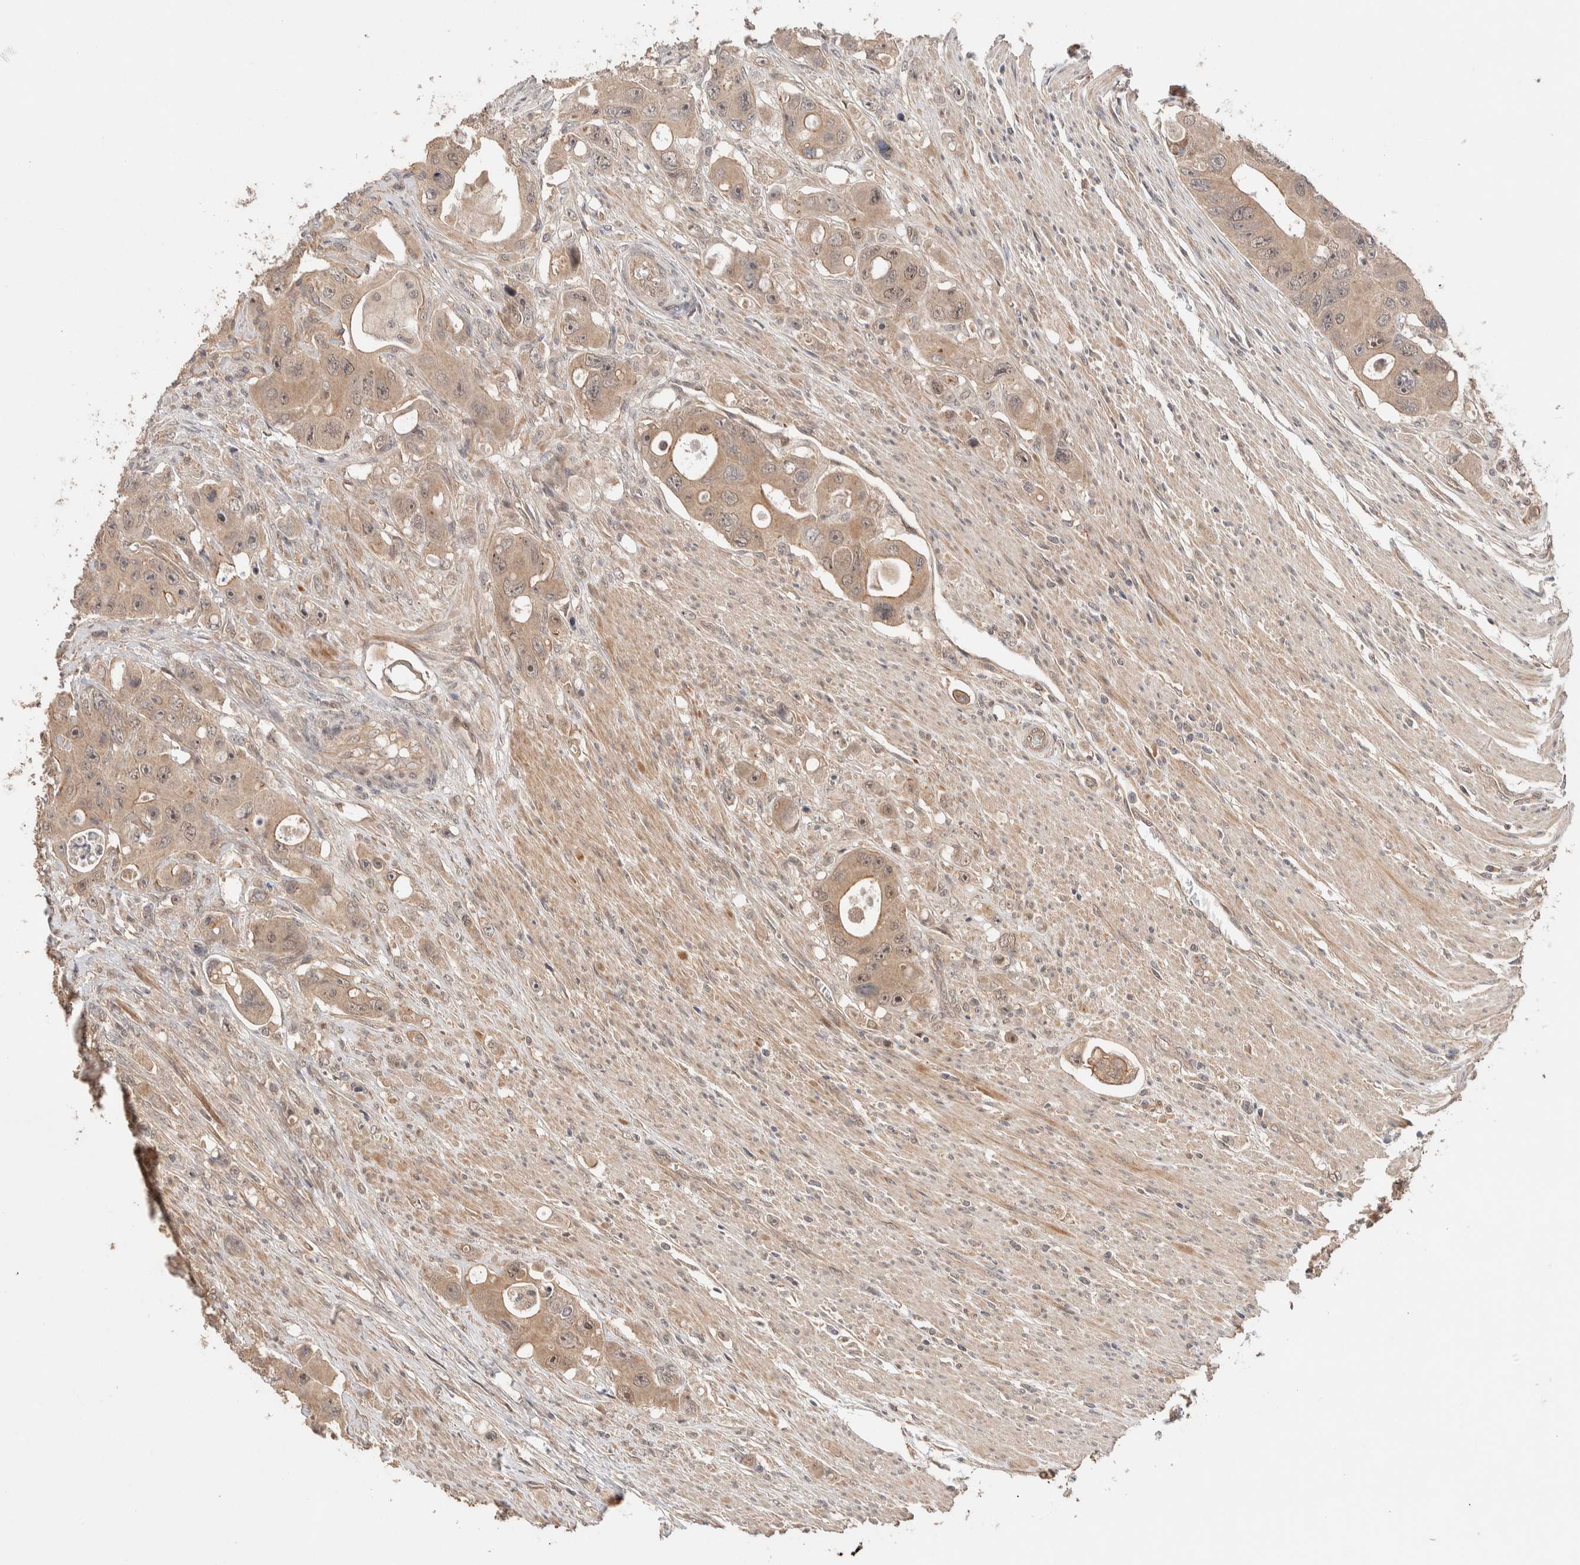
{"staining": {"intensity": "moderate", "quantity": ">75%", "location": "cytoplasmic/membranous,nuclear"}, "tissue": "colorectal cancer", "cell_type": "Tumor cells", "image_type": "cancer", "snomed": [{"axis": "morphology", "description": "Adenocarcinoma, NOS"}, {"axis": "topography", "description": "Colon"}], "caption": "An image of human colorectal adenocarcinoma stained for a protein reveals moderate cytoplasmic/membranous and nuclear brown staining in tumor cells.", "gene": "PRDM15", "patient": {"sex": "female", "age": 46}}